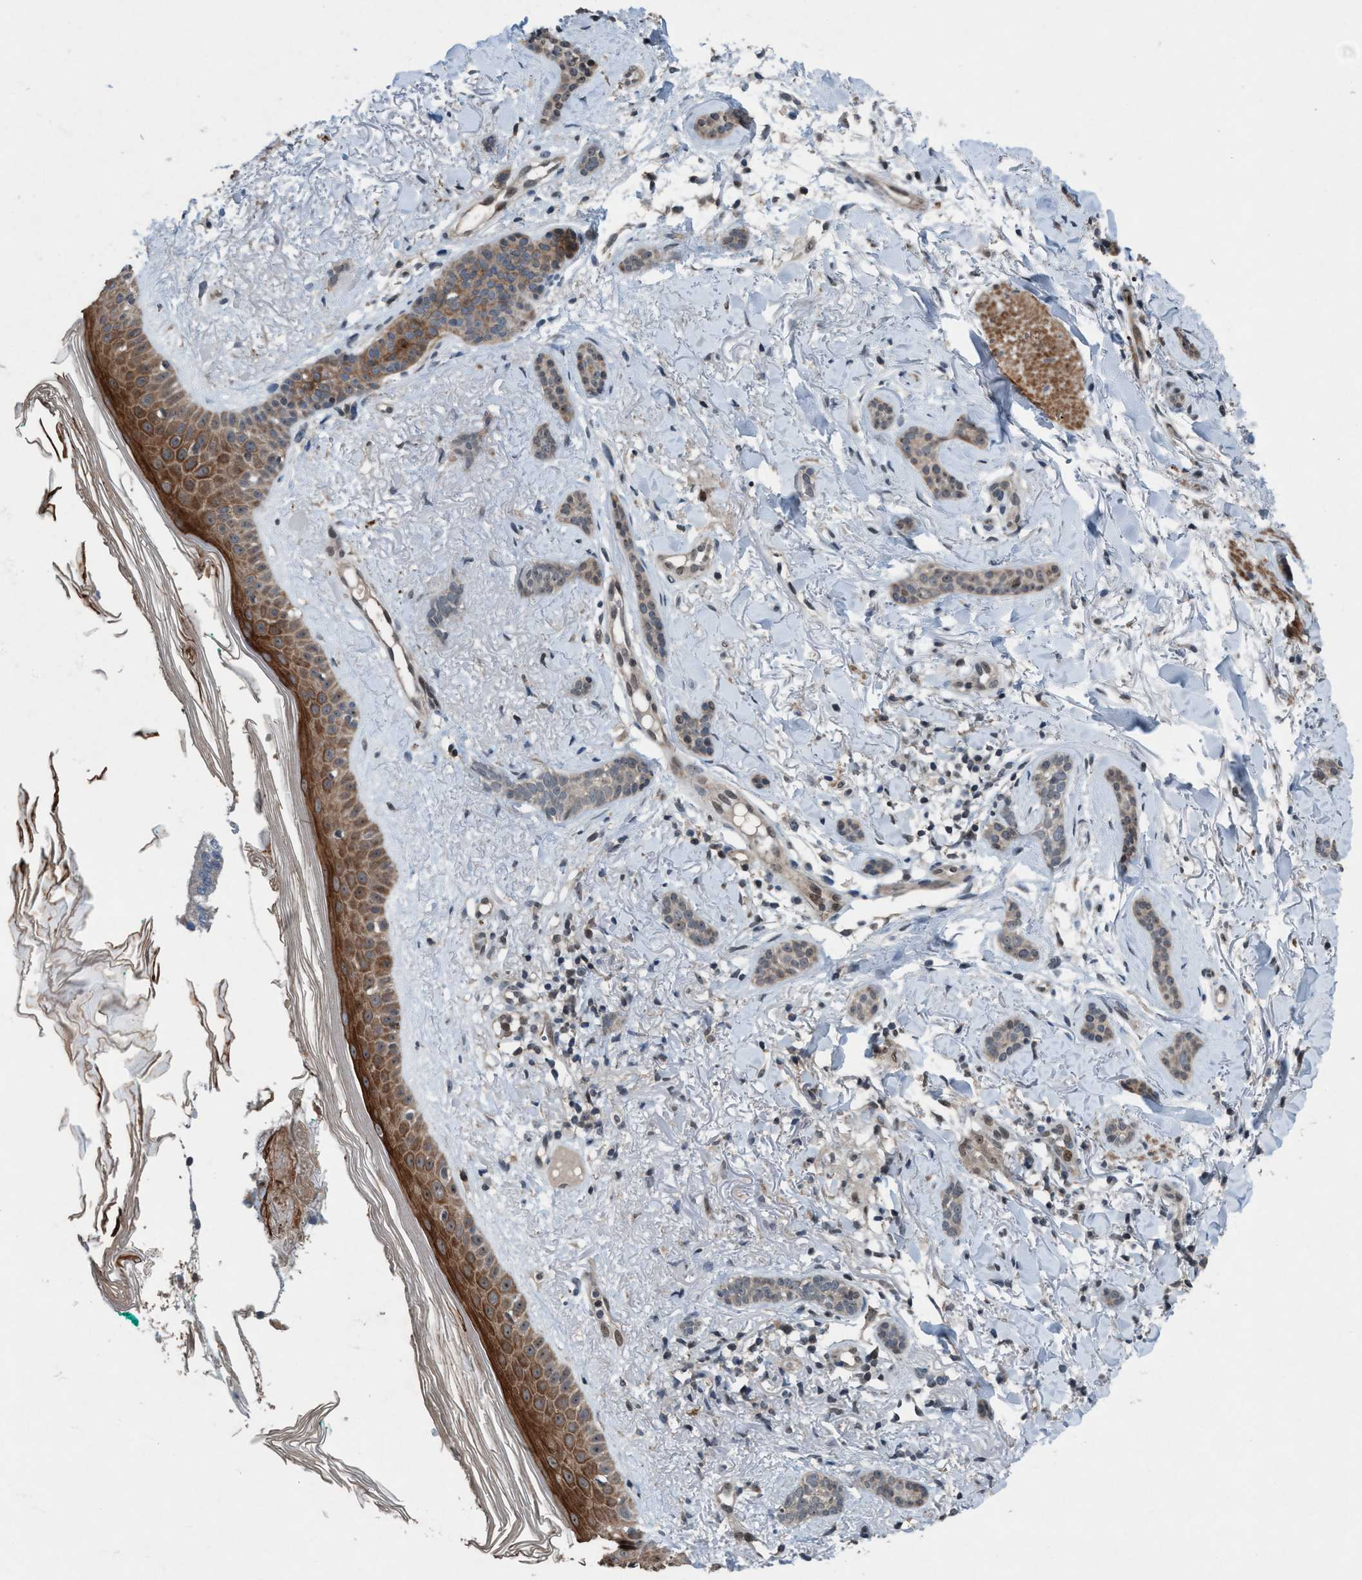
{"staining": {"intensity": "weak", "quantity": ">75%", "location": "cytoplasmic/membranous"}, "tissue": "skin cancer", "cell_type": "Tumor cells", "image_type": "cancer", "snomed": [{"axis": "morphology", "description": "Basal cell carcinoma"}, {"axis": "morphology", "description": "Adnexal tumor, benign"}, {"axis": "topography", "description": "Skin"}], "caption": "Protein expression analysis of skin benign adnexal tumor reveals weak cytoplasmic/membranous staining in about >75% of tumor cells.", "gene": "NISCH", "patient": {"sex": "female", "age": 42}}